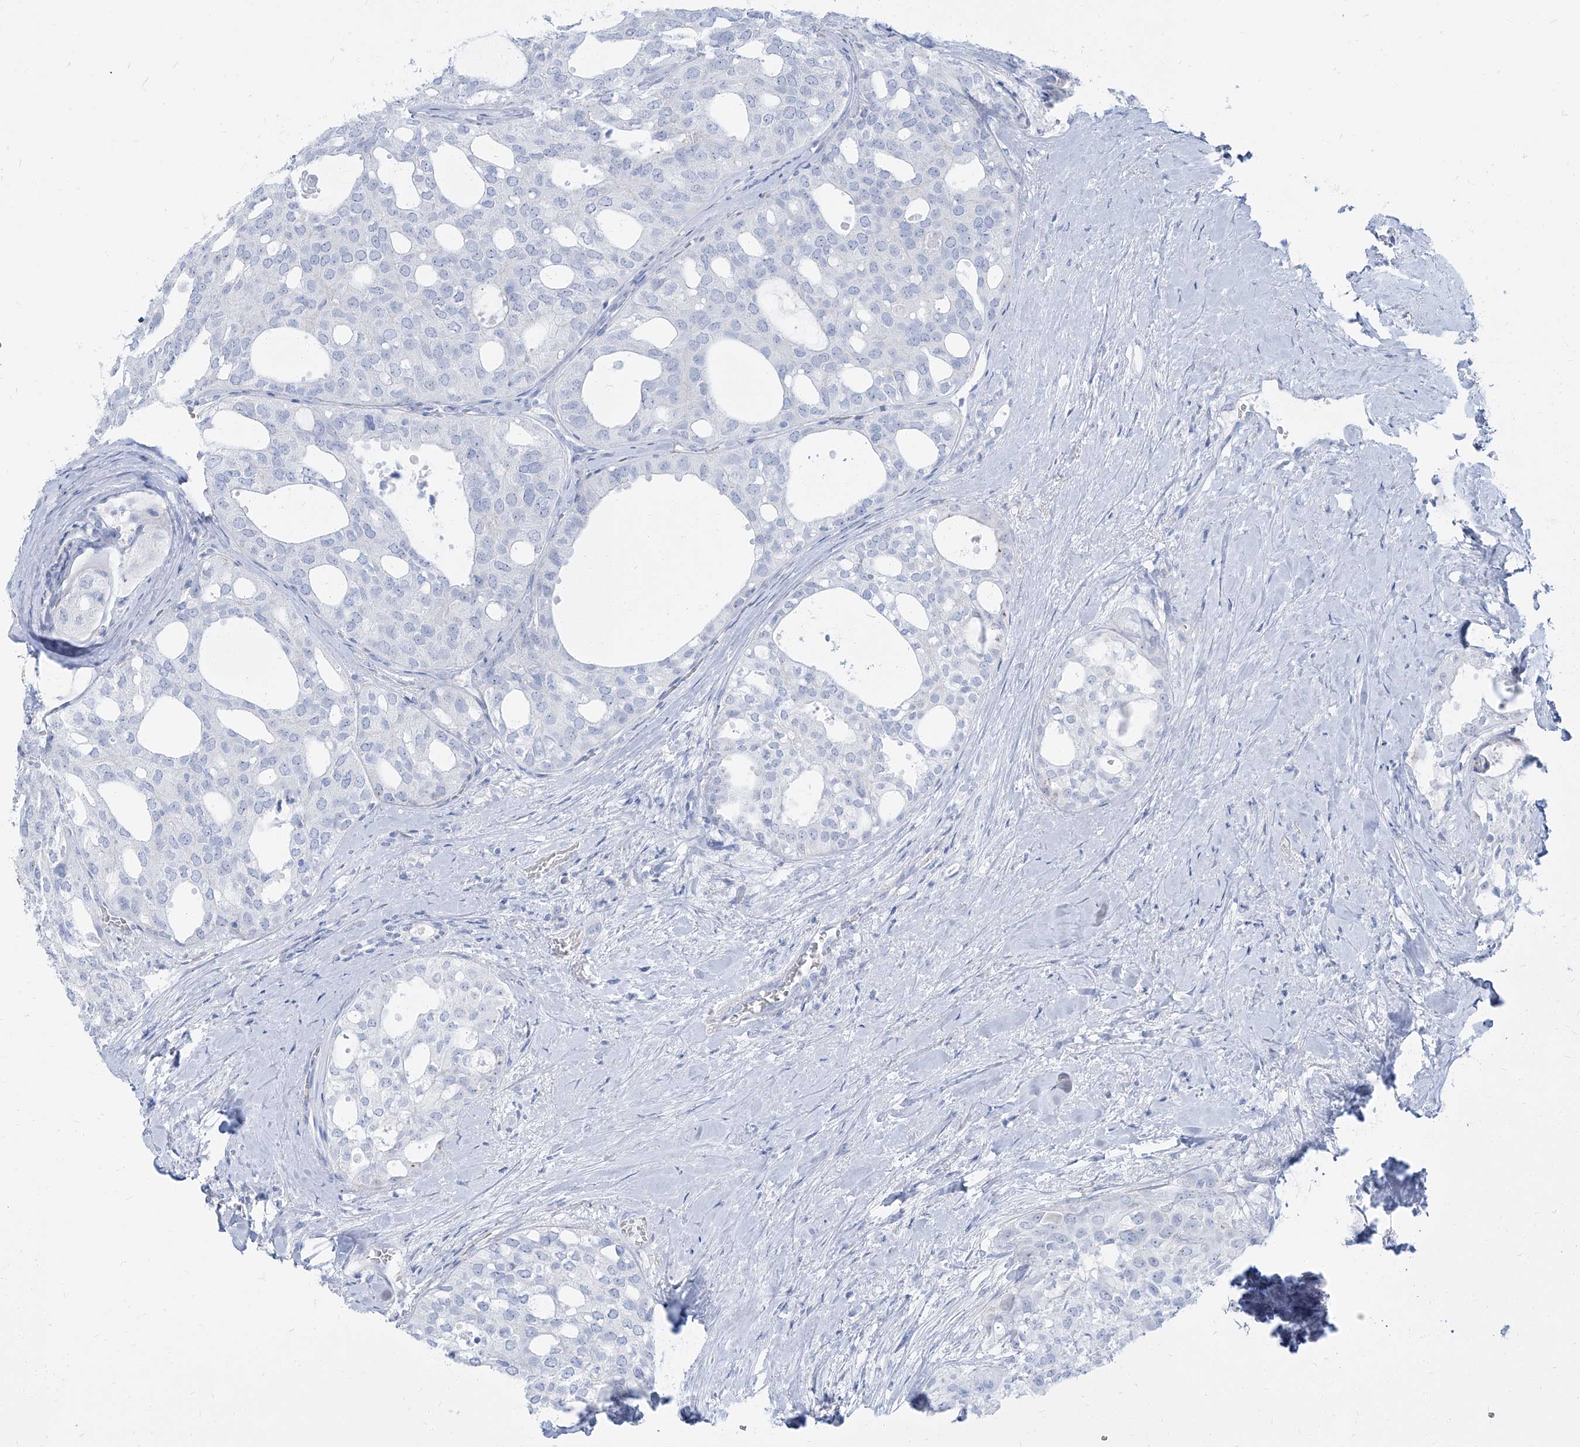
{"staining": {"intensity": "negative", "quantity": "none", "location": "none"}, "tissue": "thyroid cancer", "cell_type": "Tumor cells", "image_type": "cancer", "snomed": [{"axis": "morphology", "description": "Follicular adenoma carcinoma, NOS"}, {"axis": "topography", "description": "Thyroid gland"}], "caption": "IHC of human follicular adenoma carcinoma (thyroid) displays no staining in tumor cells. (DAB (3,3'-diaminobenzidine) IHC, high magnification).", "gene": "TXLNB", "patient": {"sex": "male", "age": 75}}